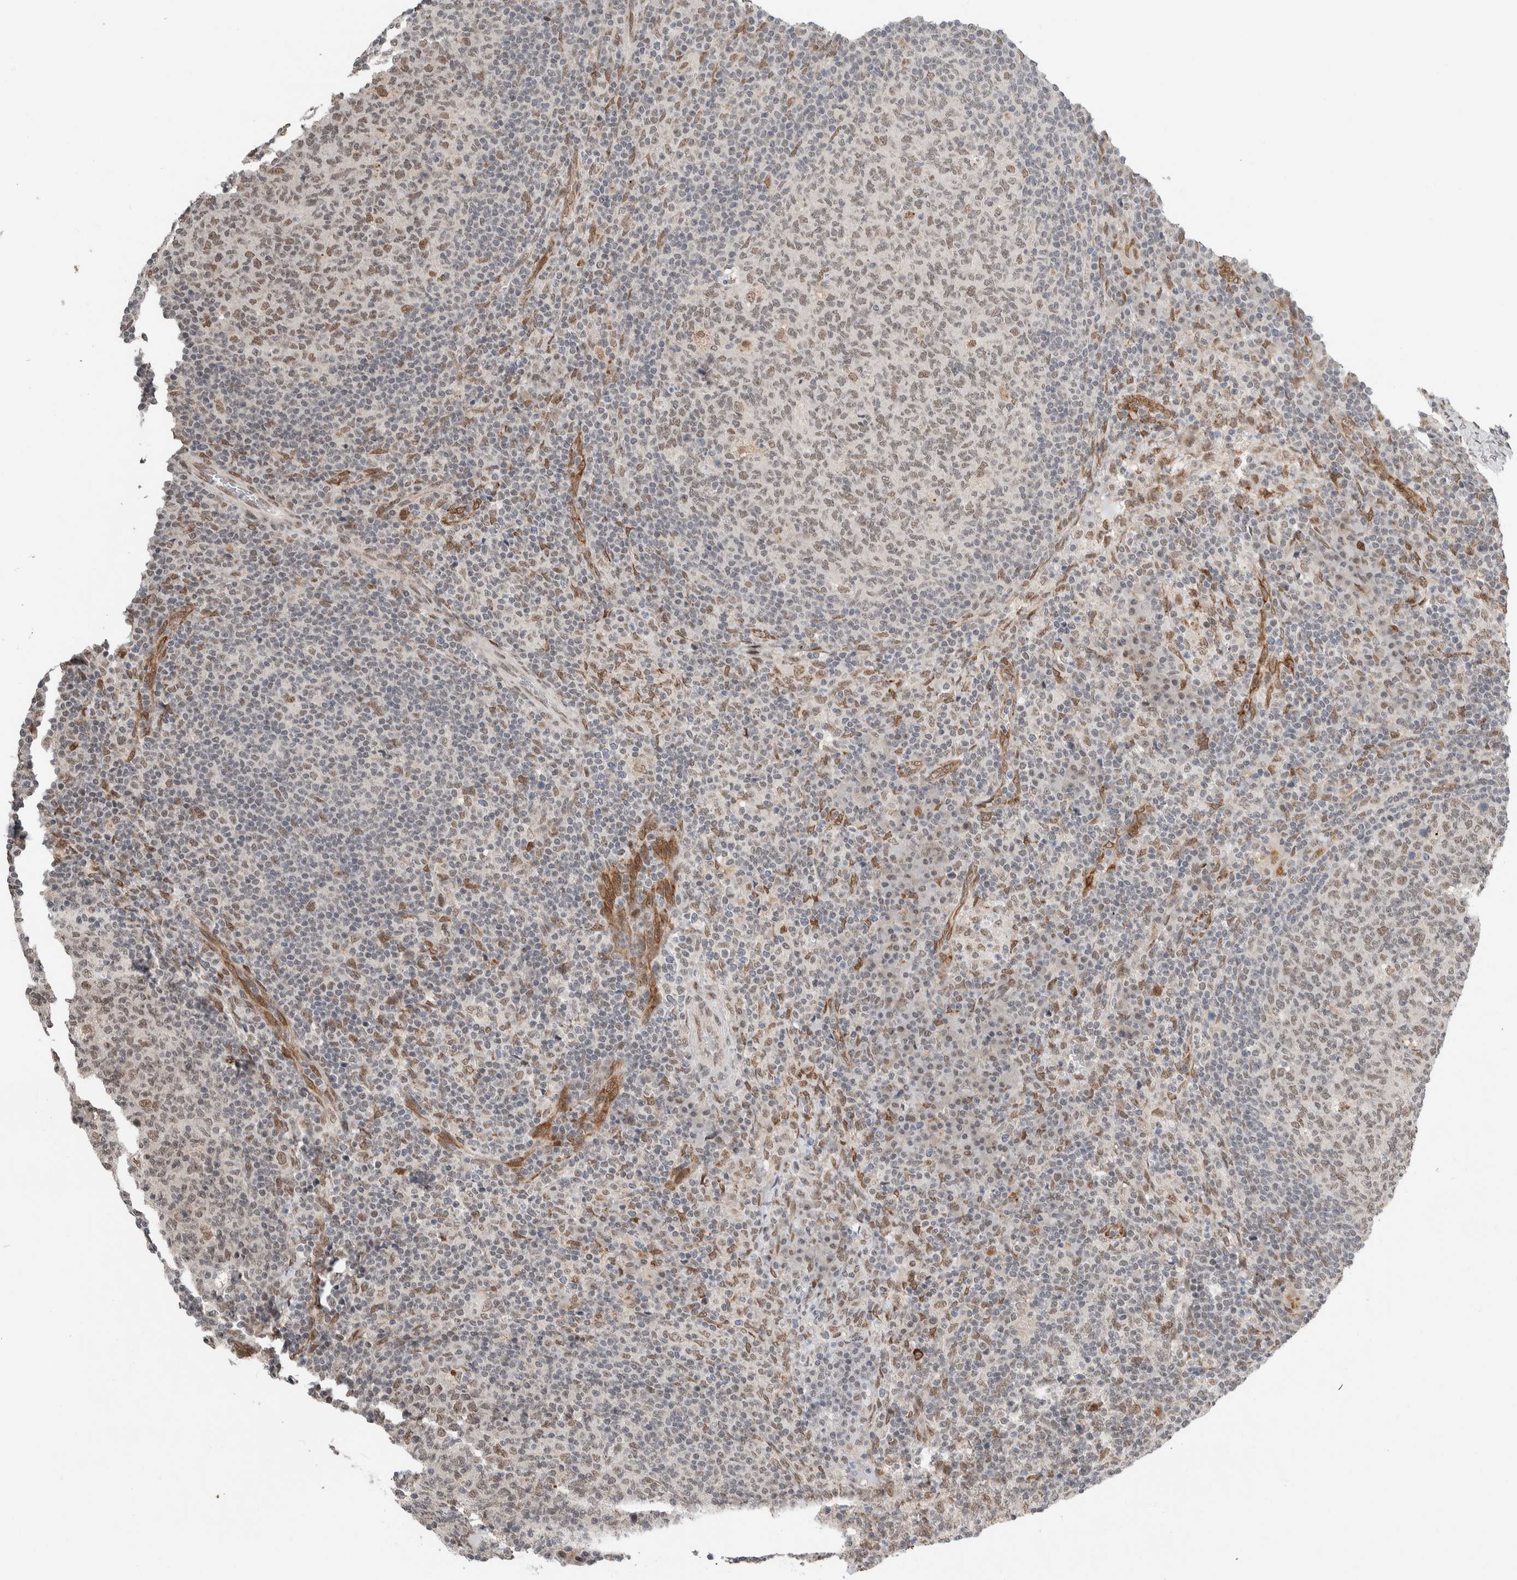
{"staining": {"intensity": "weak", "quantity": "25%-75%", "location": "nuclear"}, "tissue": "lymph node", "cell_type": "Germinal center cells", "image_type": "normal", "snomed": [{"axis": "morphology", "description": "Normal tissue, NOS"}, {"axis": "morphology", "description": "Inflammation, NOS"}, {"axis": "topography", "description": "Lymph node"}], "caption": "Lymph node stained with a brown dye reveals weak nuclear positive staining in about 25%-75% of germinal center cells.", "gene": "TNRC18", "patient": {"sex": "male", "age": 55}}